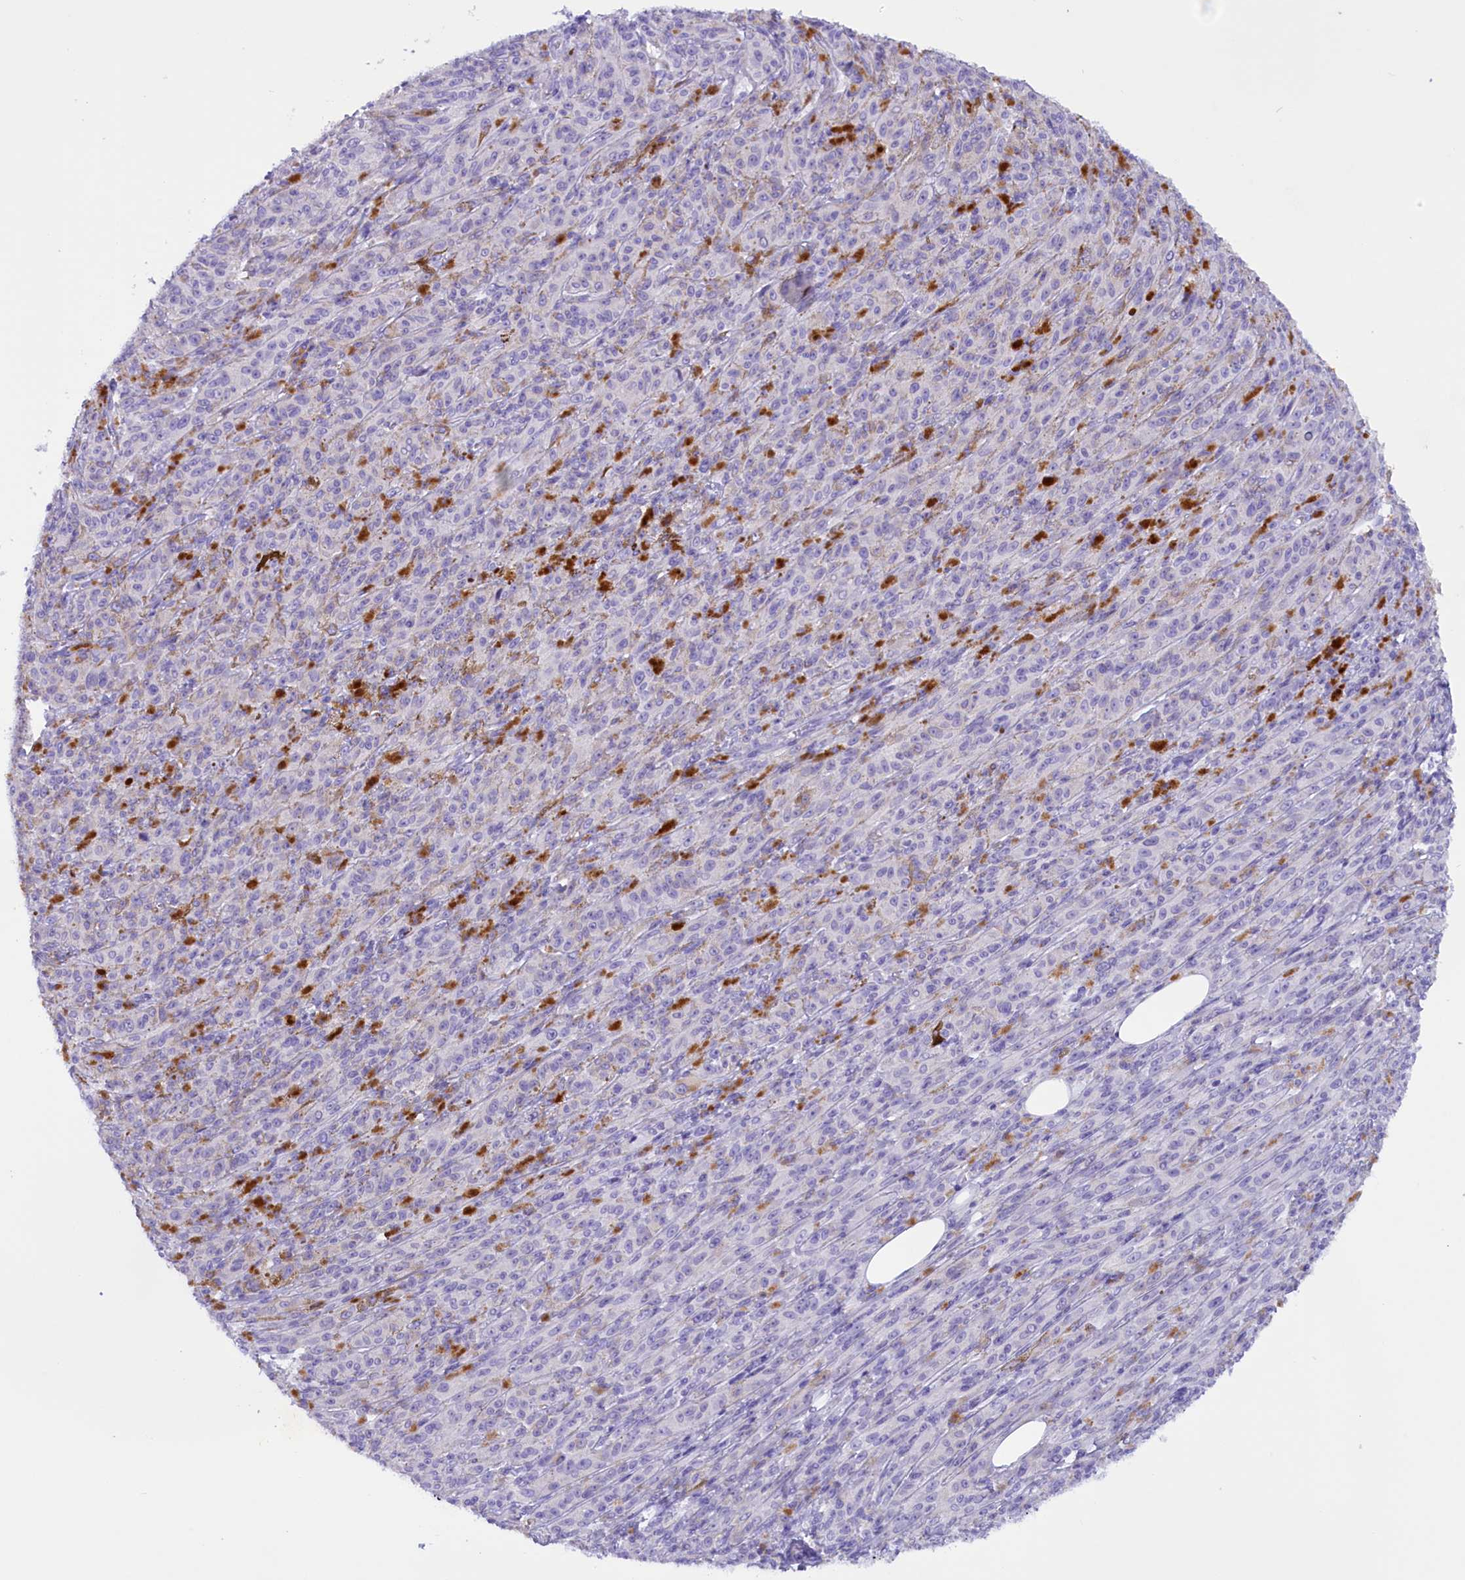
{"staining": {"intensity": "negative", "quantity": "none", "location": "none"}, "tissue": "melanoma", "cell_type": "Tumor cells", "image_type": "cancer", "snomed": [{"axis": "morphology", "description": "Malignant melanoma, NOS"}, {"axis": "topography", "description": "Skin"}], "caption": "Immunohistochemical staining of melanoma demonstrates no significant positivity in tumor cells.", "gene": "RTTN", "patient": {"sex": "female", "age": 52}}